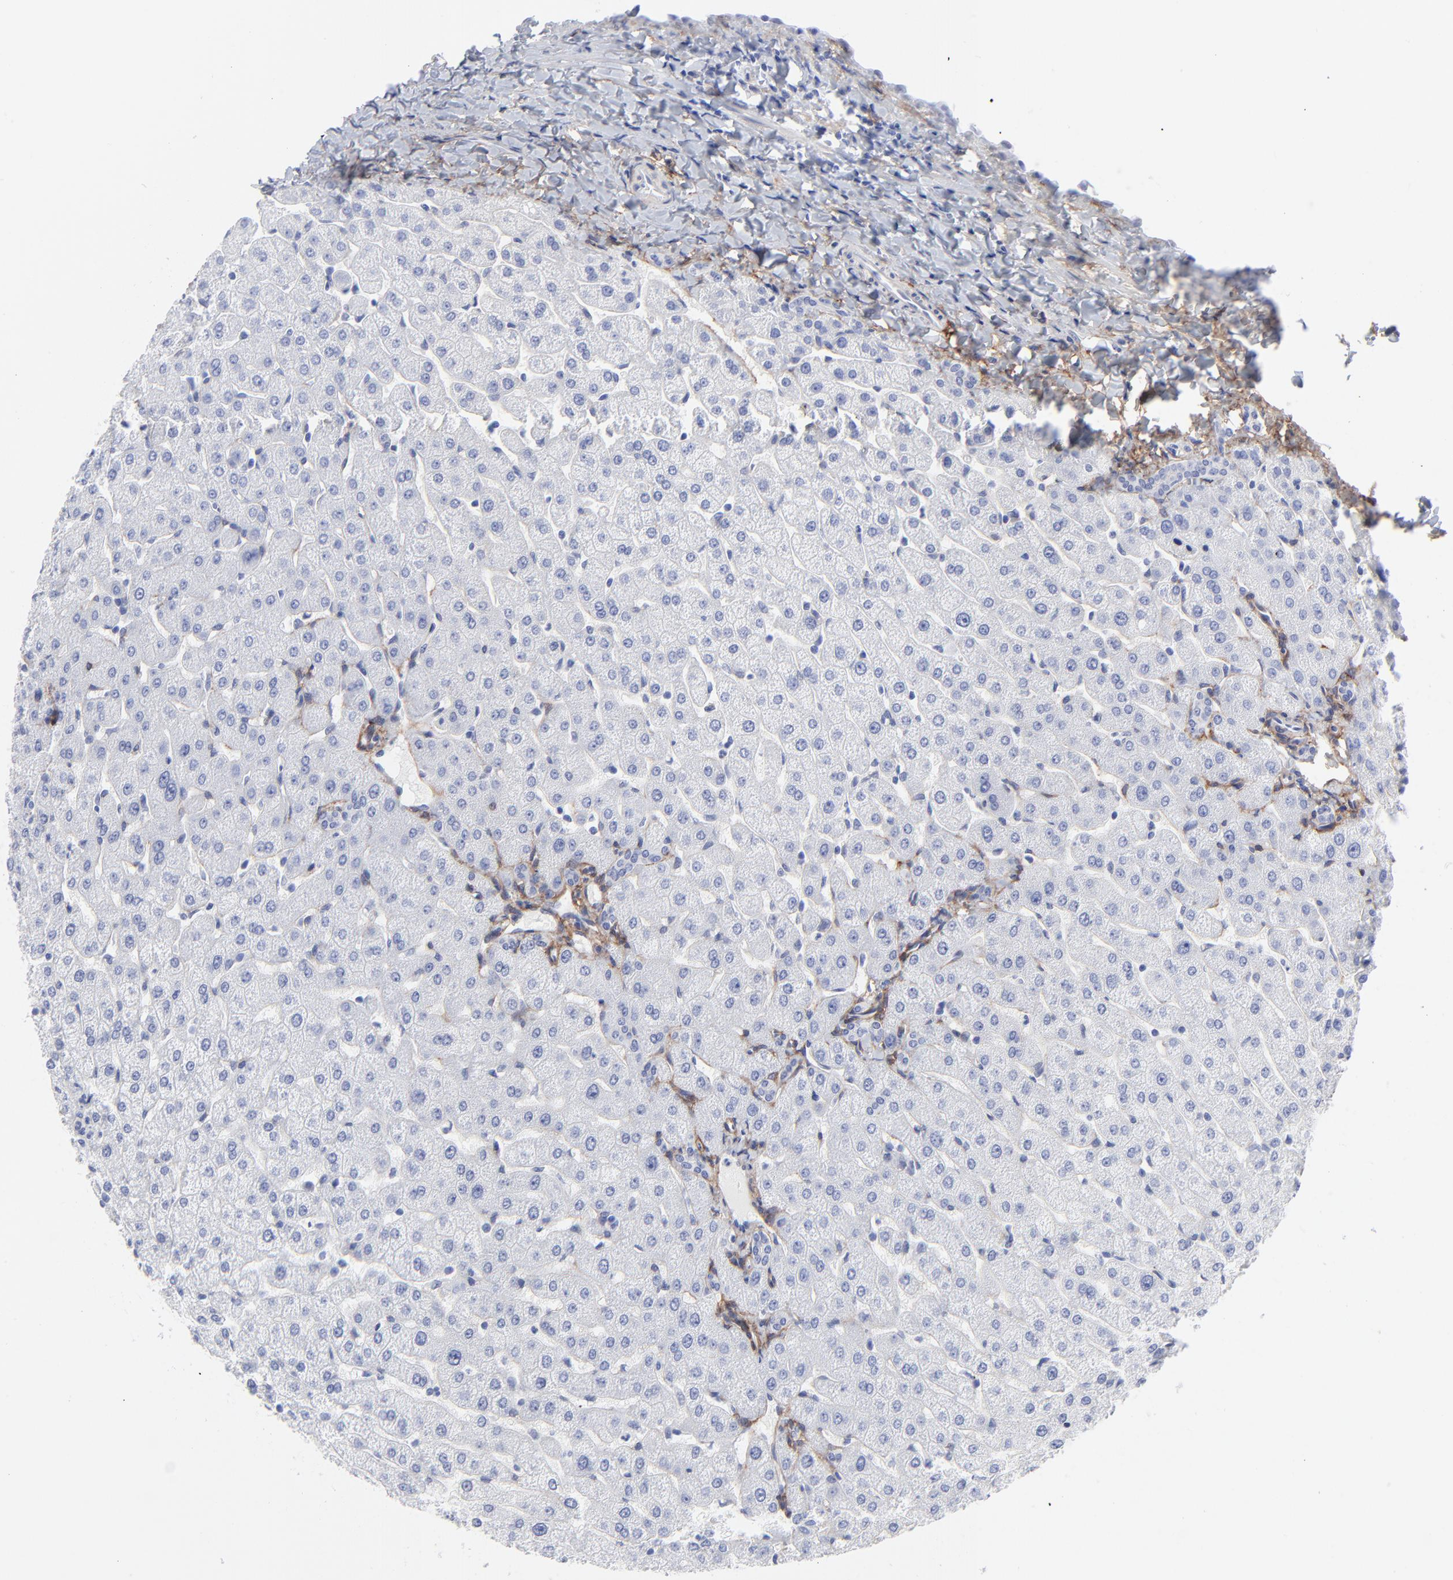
{"staining": {"intensity": "moderate", "quantity": ">75%", "location": "cytoplasmic/membranous"}, "tissue": "liver", "cell_type": "Cholangiocytes", "image_type": "normal", "snomed": [{"axis": "morphology", "description": "Normal tissue, NOS"}, {"axis": "morphology", "description": "Fibrosis, NOS"}, {"axis": "topography", "description": "Liver"}], "caption": "About >75% of cholangiocytes in unremarkable human liver exhibit moderate cytoplasmic/membranous protein expression as visualized by brown immunohistochemical staining.", "gene": "PDGFRB", "patient": {"sex": "female", "age": 29}}